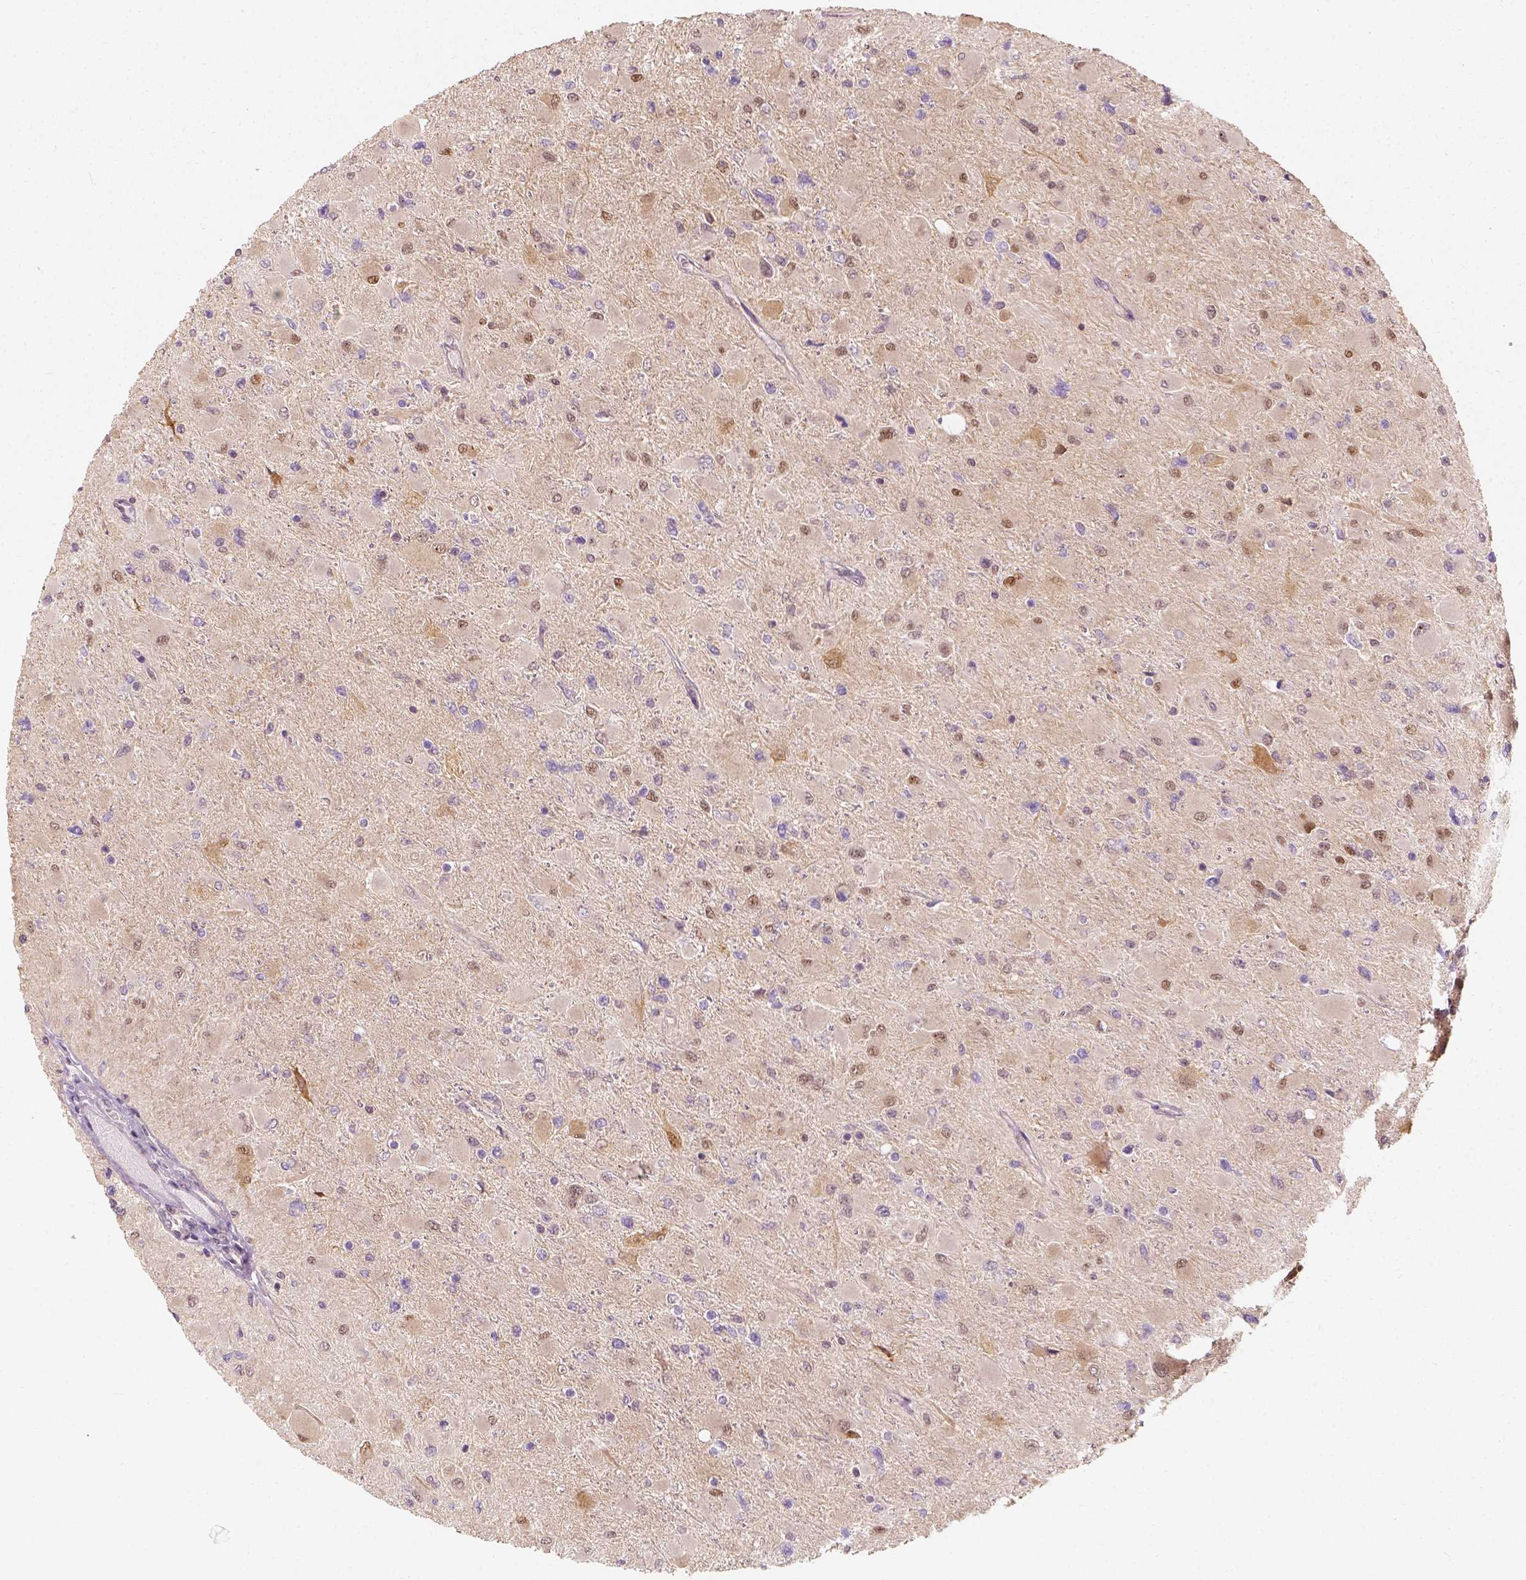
{"staining": {"intensity": "moderate", "quantity": "<25%", "location": "cytoplasmic/membranous"}, "tissue": "glioma", "cell_type": "Tumor cells", "image_type": "cancer", "snomed": [{"axis": "morphology", "description": "Glioma, malignant, High grade"}, {"axis": "topography", "description": "Cerebral cortex"}], "caption": "A photomicrograph of glioma stained for a protein reveals moderate cytoplasmic/membranous brown staining in tumor cells.", "gene": "SQSTM1", "patient": {"sex": "female", "age": 36}}